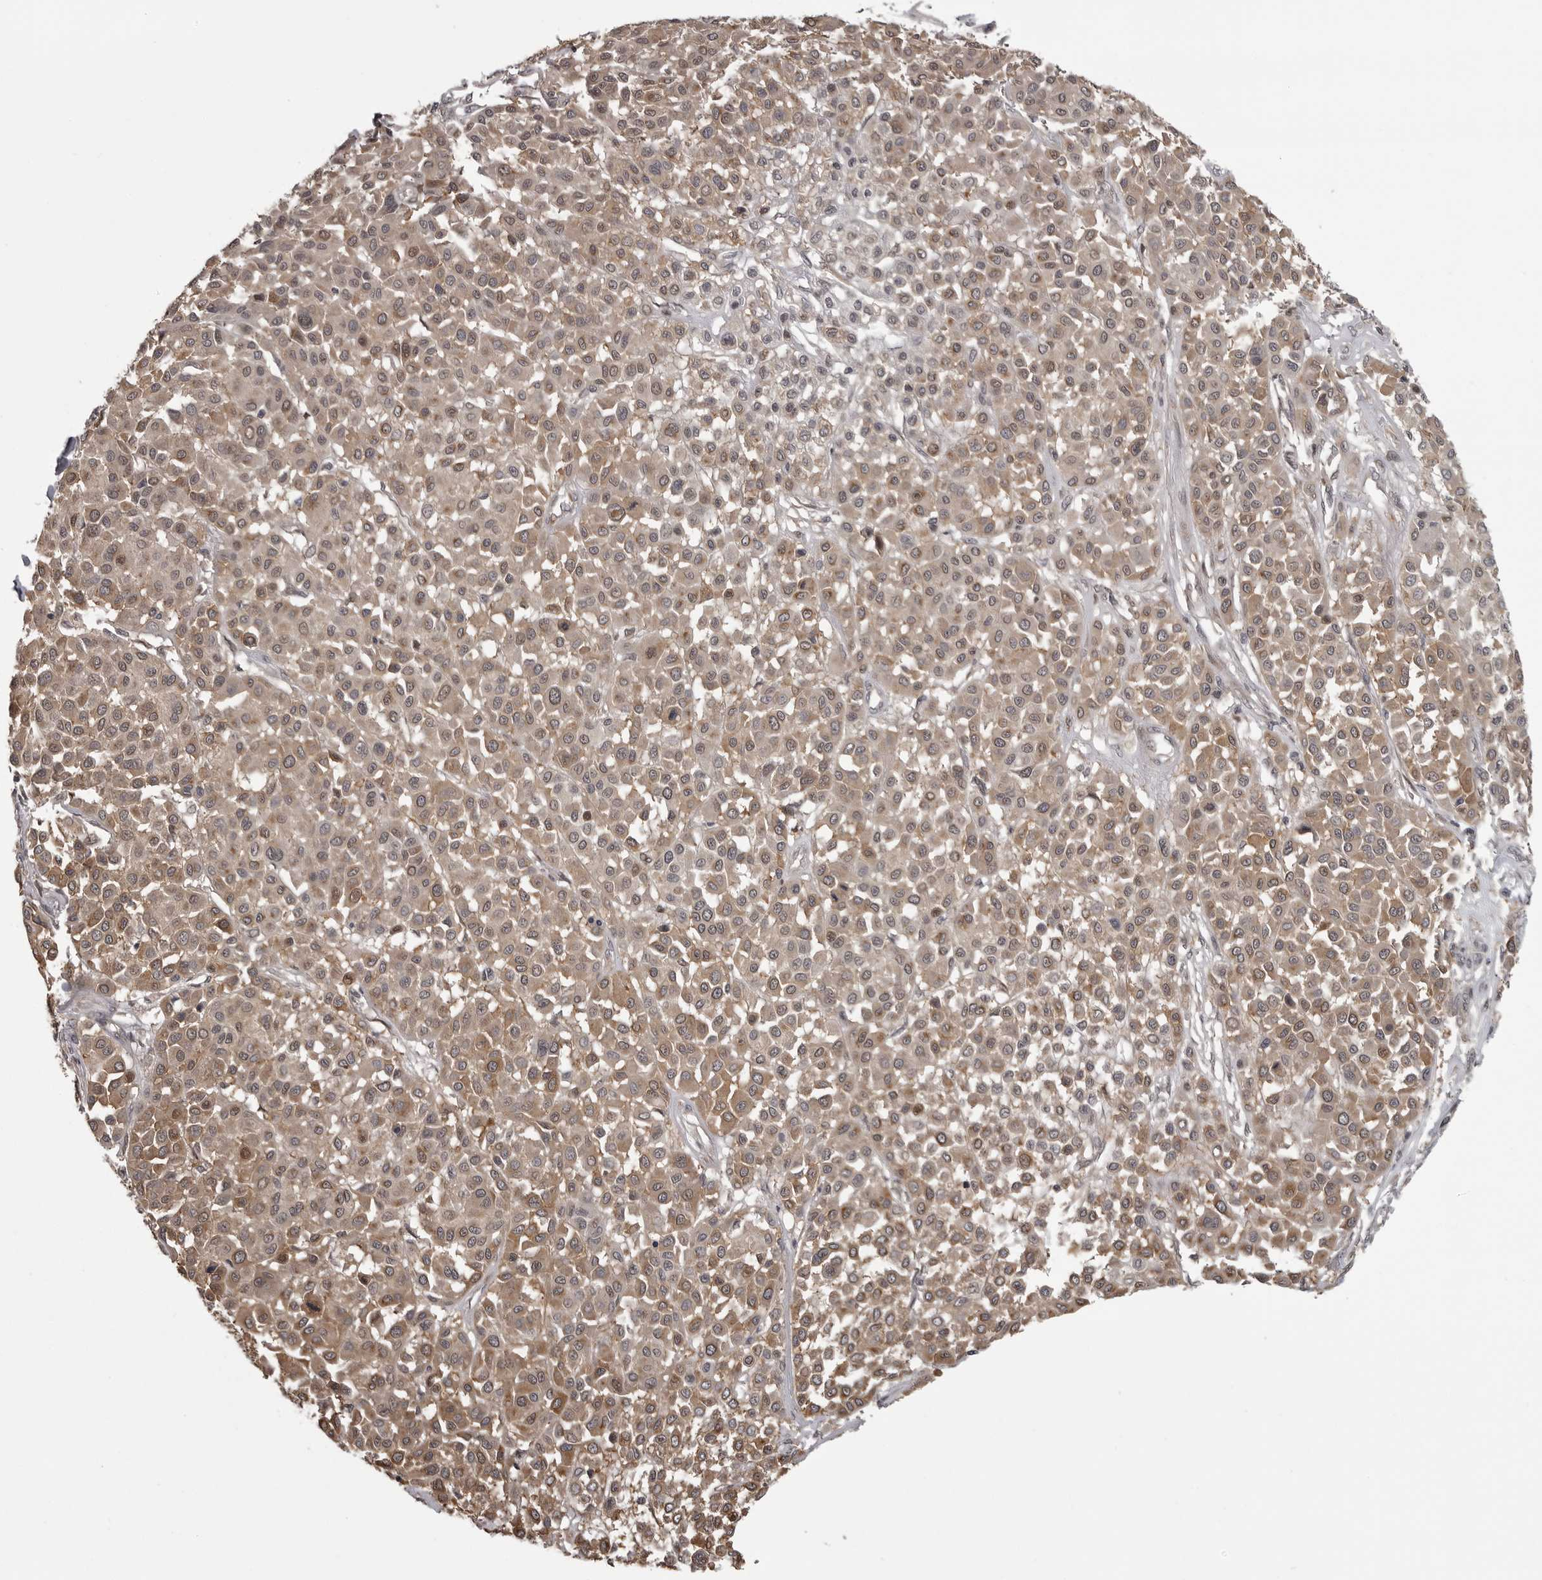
{"staining": {"intensity": "weak", "quantity": ">75%", "location": "cytoplasmic/membranous"}, "tissue": "melanoma", "cell_type": "Tumor cells", "image_type": "cancer", "snomed": [{"axis": "morphology", "description": "Malignant melanoma, Metastatic site"}, {"axis": "topography", "description": "Soft tissue"}], "caption": "Immunohistochemical staining of malignant melanoma (metastatic site) exhibits low levels of weak cytoplasmic/membranous protein positivity in about >75% of tumor cells. (DAB IHC with brightfield microscopy, high magnification).", "gene": "SNX16", "patient": {"sex": "male", "age": 41}}